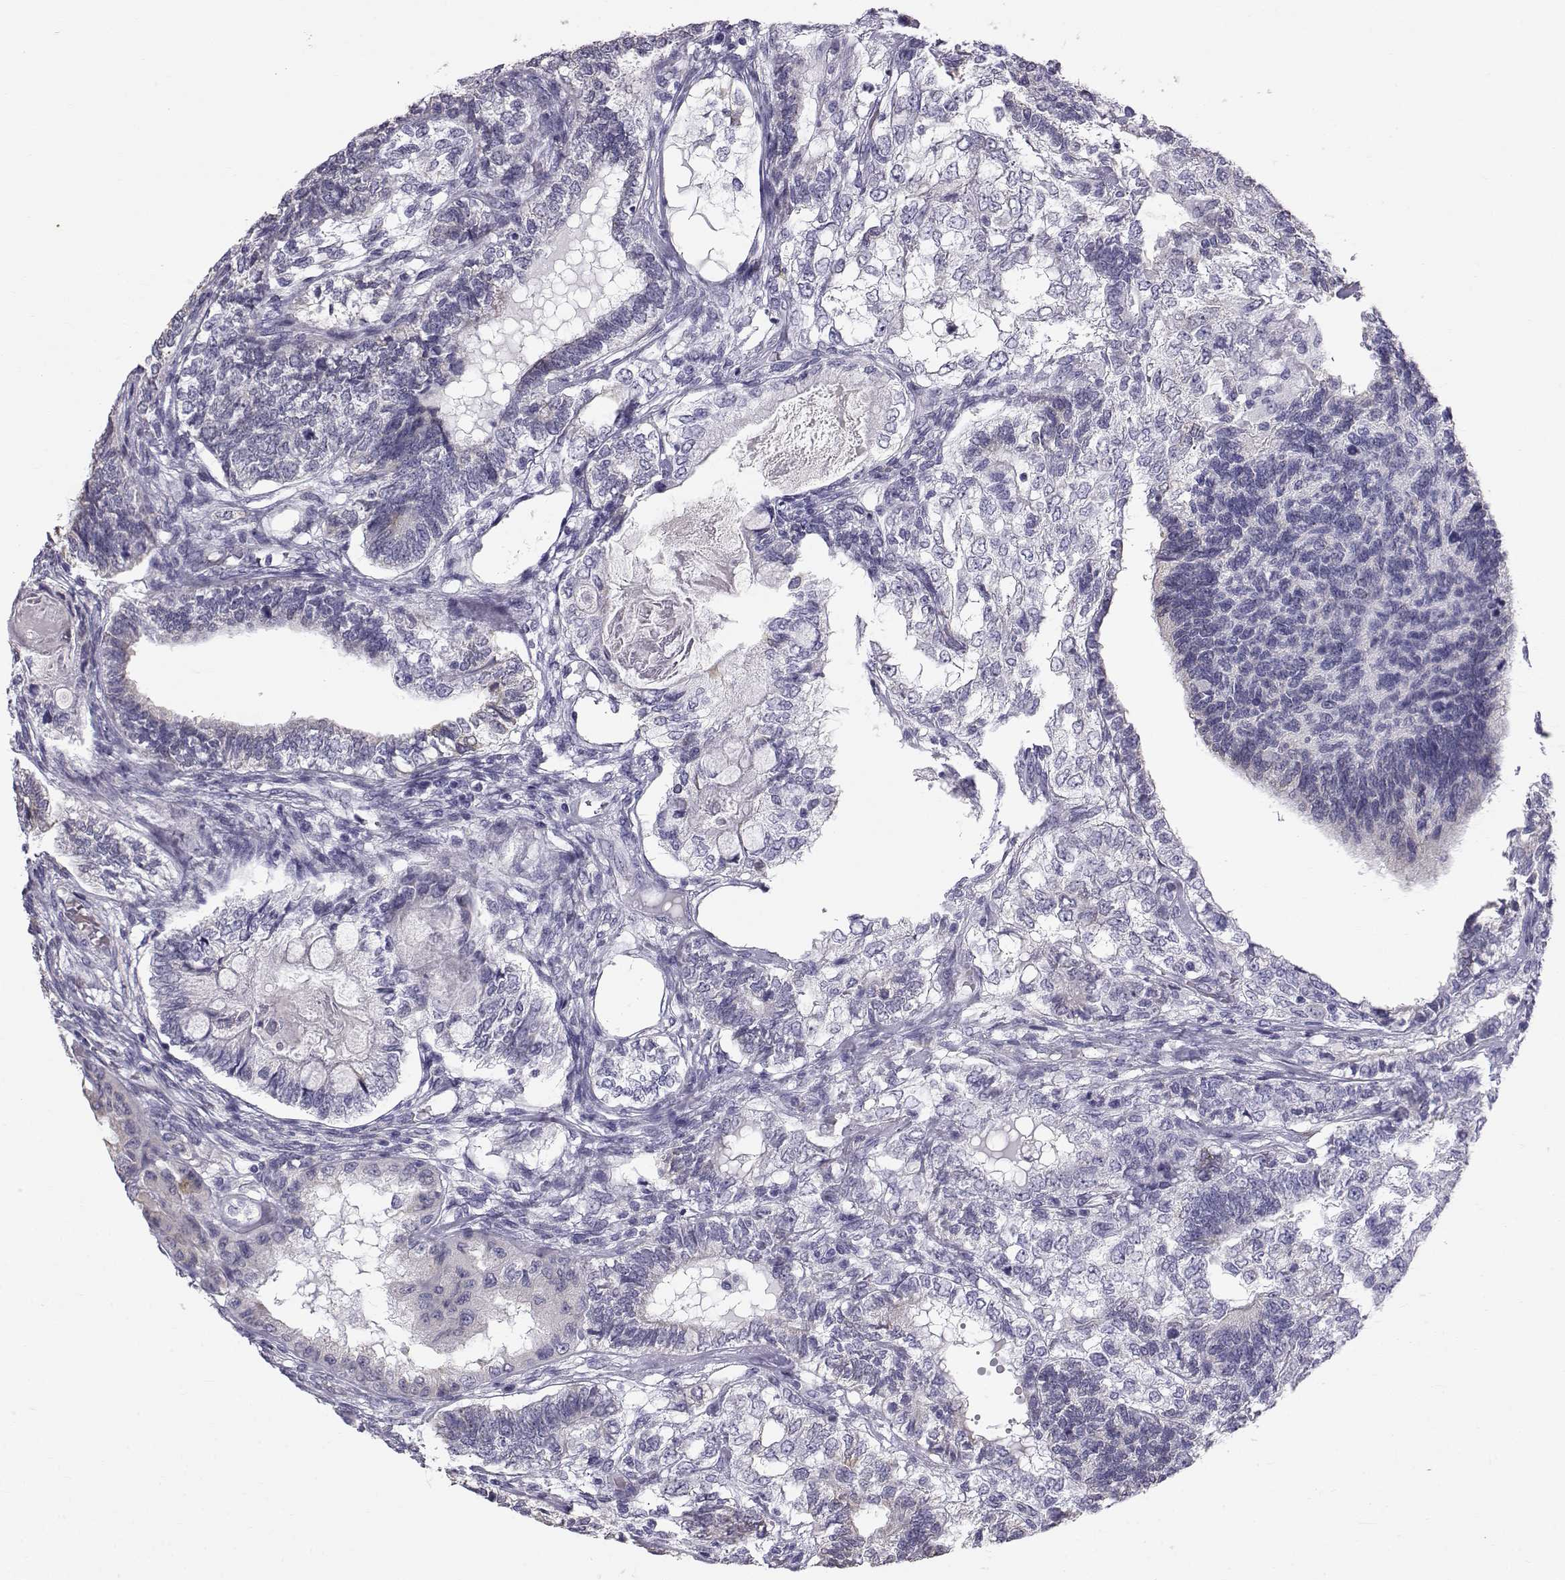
{"staining": {"intensity": "negative", "quantity": "none", "location": "none"}, "tissue": "testis cancer", "cell_type": "Tumor cells", "image_type": "cancer", "snomed": [{"axis": "morphology", "description": "Seminoma, NOS"}, {"axis": "morphology", "description": "Carcinoma, Embryonal, NOS"}, {"axis": "topography", "description": "Testis"}], "caption": "Immunohistochemistry (IHC) photomicrograph of human testis cancer (embryonal carcinoma) stained for a protein (brown), which exhibits no staining in tumor cells.", "gene": "RNASE12", "patient": {"sex": "male", "age": 41}}